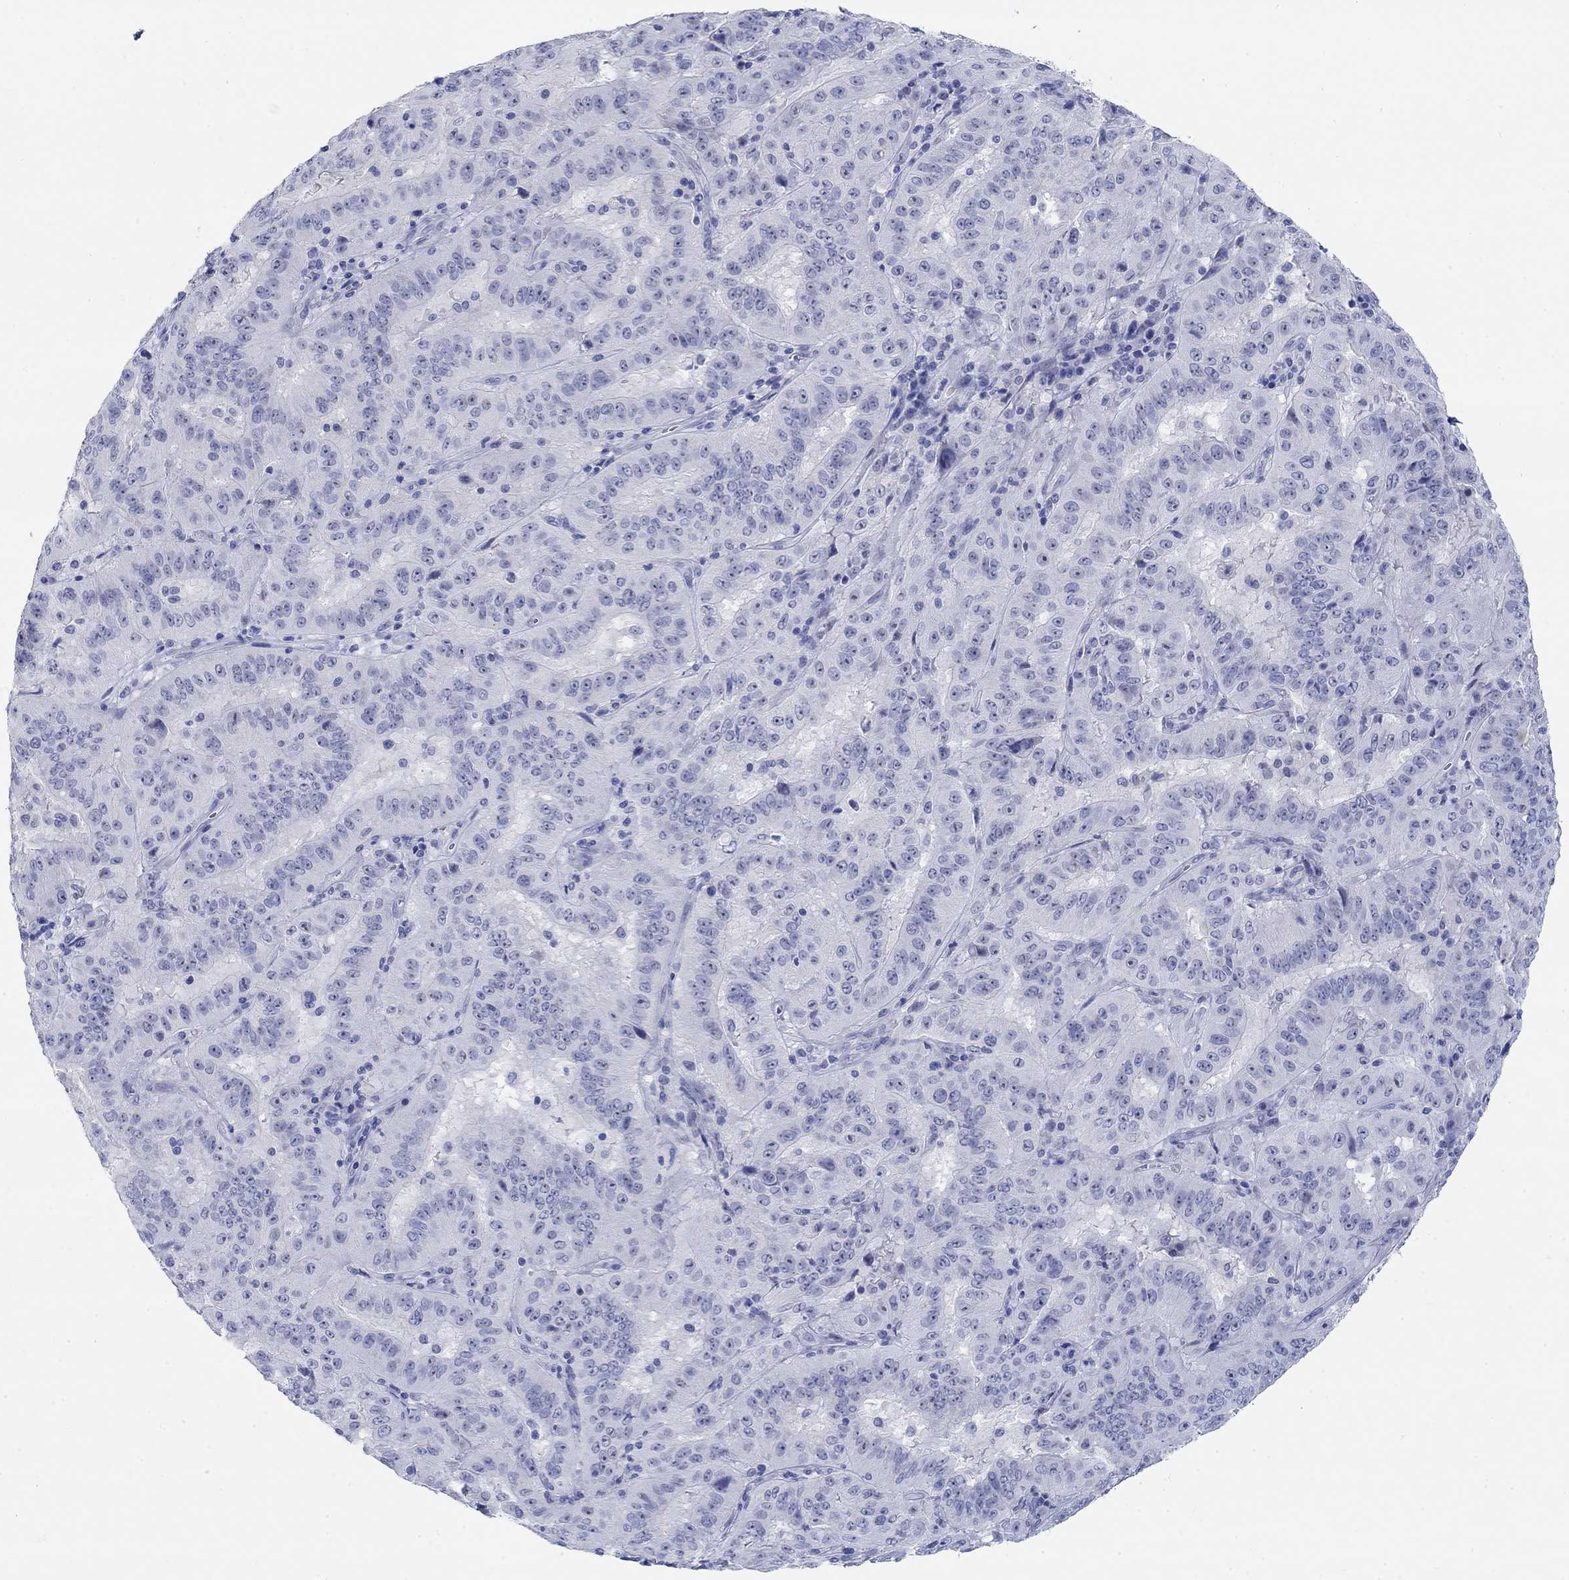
{"staining": {"intensity": "negative", "quantity": "none", "location": "none"}, "tissue": "pancreatic cancer", "cell_type": "Tumor cells", "image_type": "cancer", "snomed": [{"axis": "morphology", "description": "Adenocarcinoma, NOS"}, {"axis": "topography", "description": "Pancreas"}], "caption": "A high-resolution micrograph shows immunohistochemistry staining of pancreatic cancer, which exhibits no significant expression in tumor cells.", "gene": "GRIA3", "patient": {"sex": "male", "age": 63}}